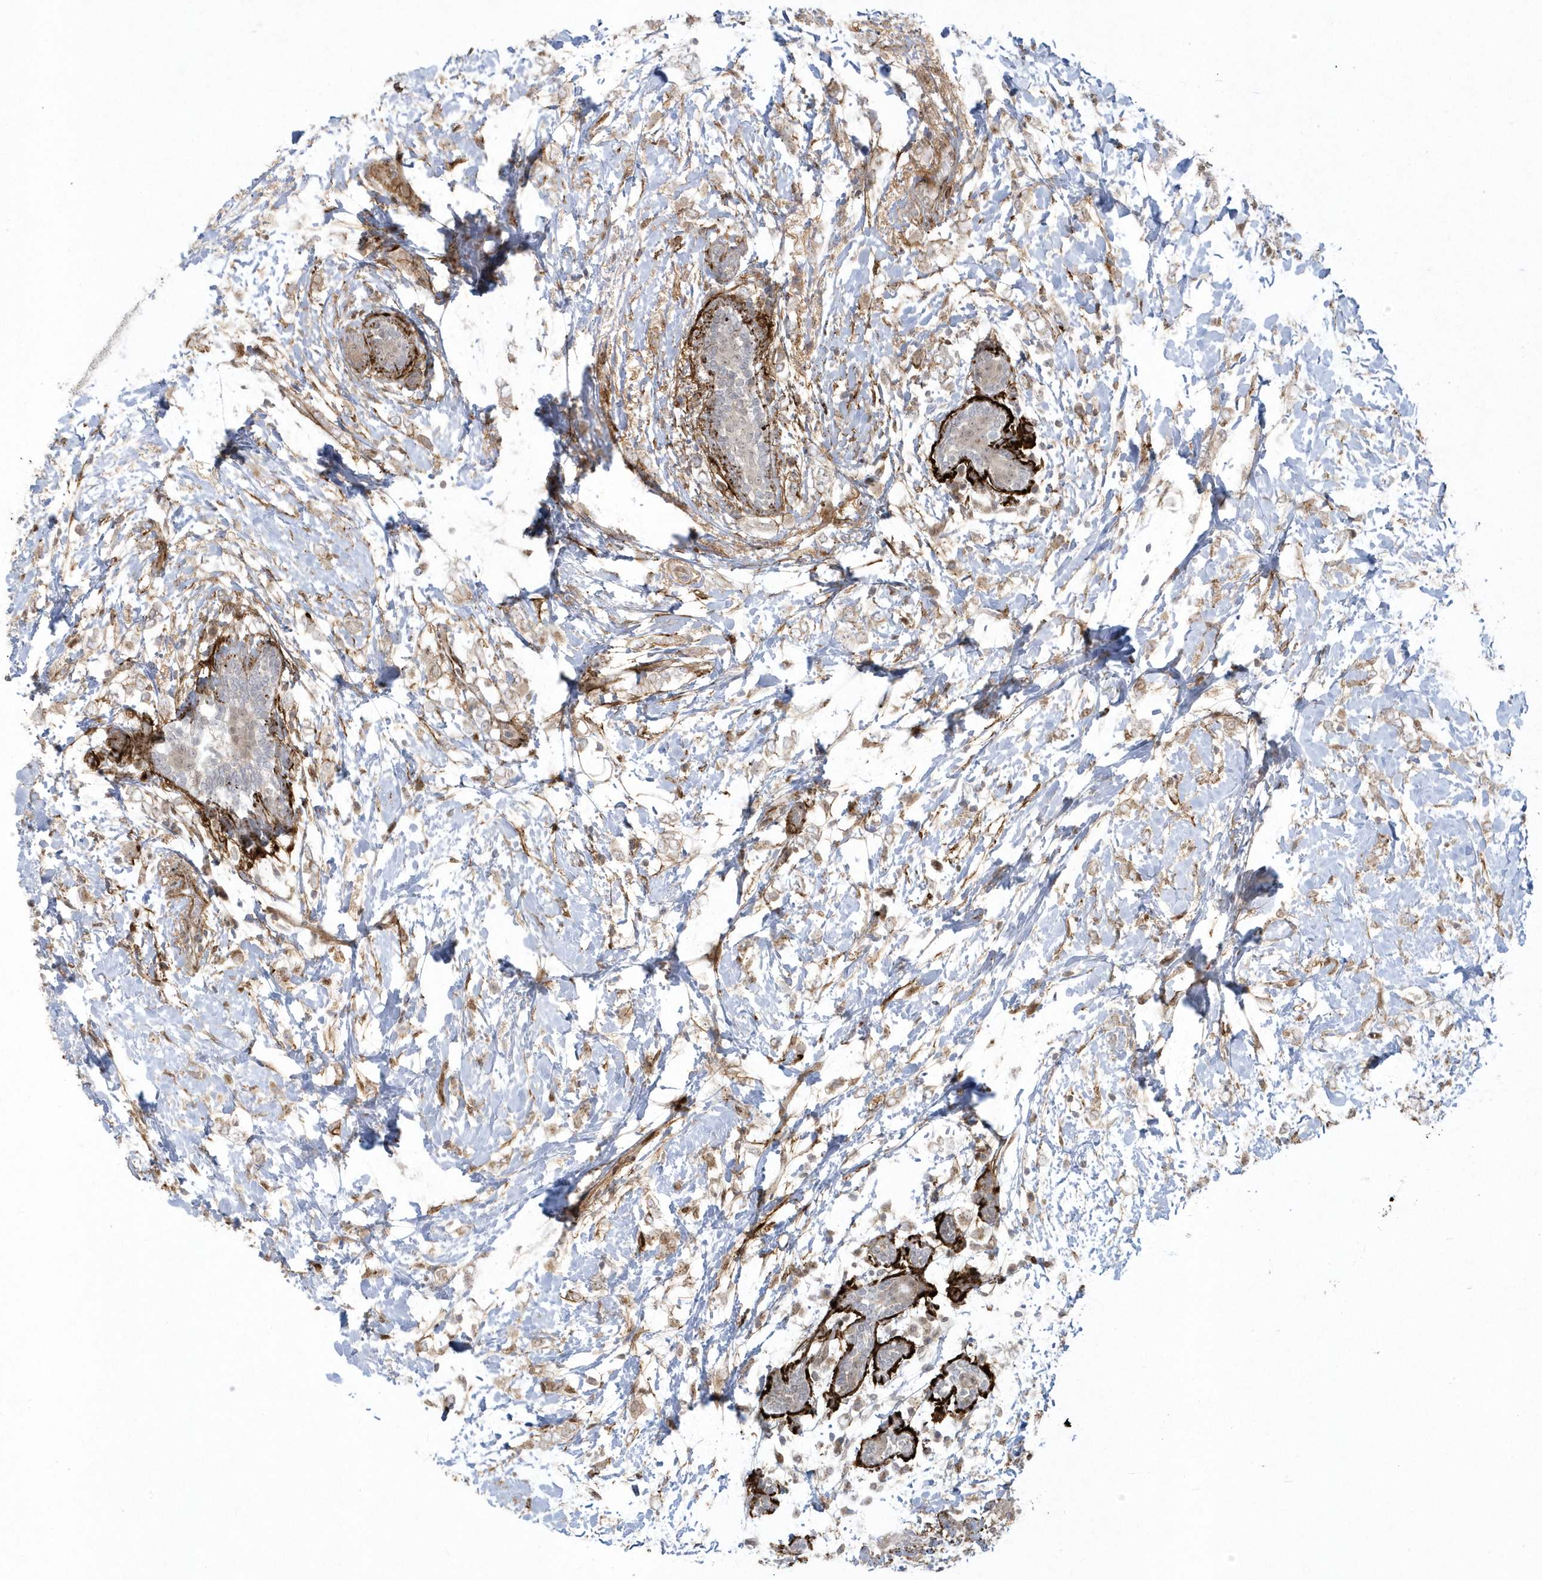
{"staining": {"intensity": "weak", "quantity": ">75%", "location": "cytoplasmic/membranous"}, "tissue": "breast cancer", "cell_type": "Tumor cells", "image_type": "cancer", "snomed": [{"axis": "morphology", "description": "Normal tissue, NOS"}, {"axis": "morphology", "description": "Lobular carcinoma"}, {"axis": "topography", "description": "Breast"}], "caption": "Immunohistochemical staining of human breast lobular carcinoma displays low levels of weak cytoplasmic/membranous protein staining in about >75% of tumor cells. The staining is performed using DAB (3,3'-diaminobenzidine) brown chromogen to label protein expression. The nuclei are counter-stained blue using hematoxylin.", "gene": "MASP2", "patient": {"sex": "female", "age": 47}}